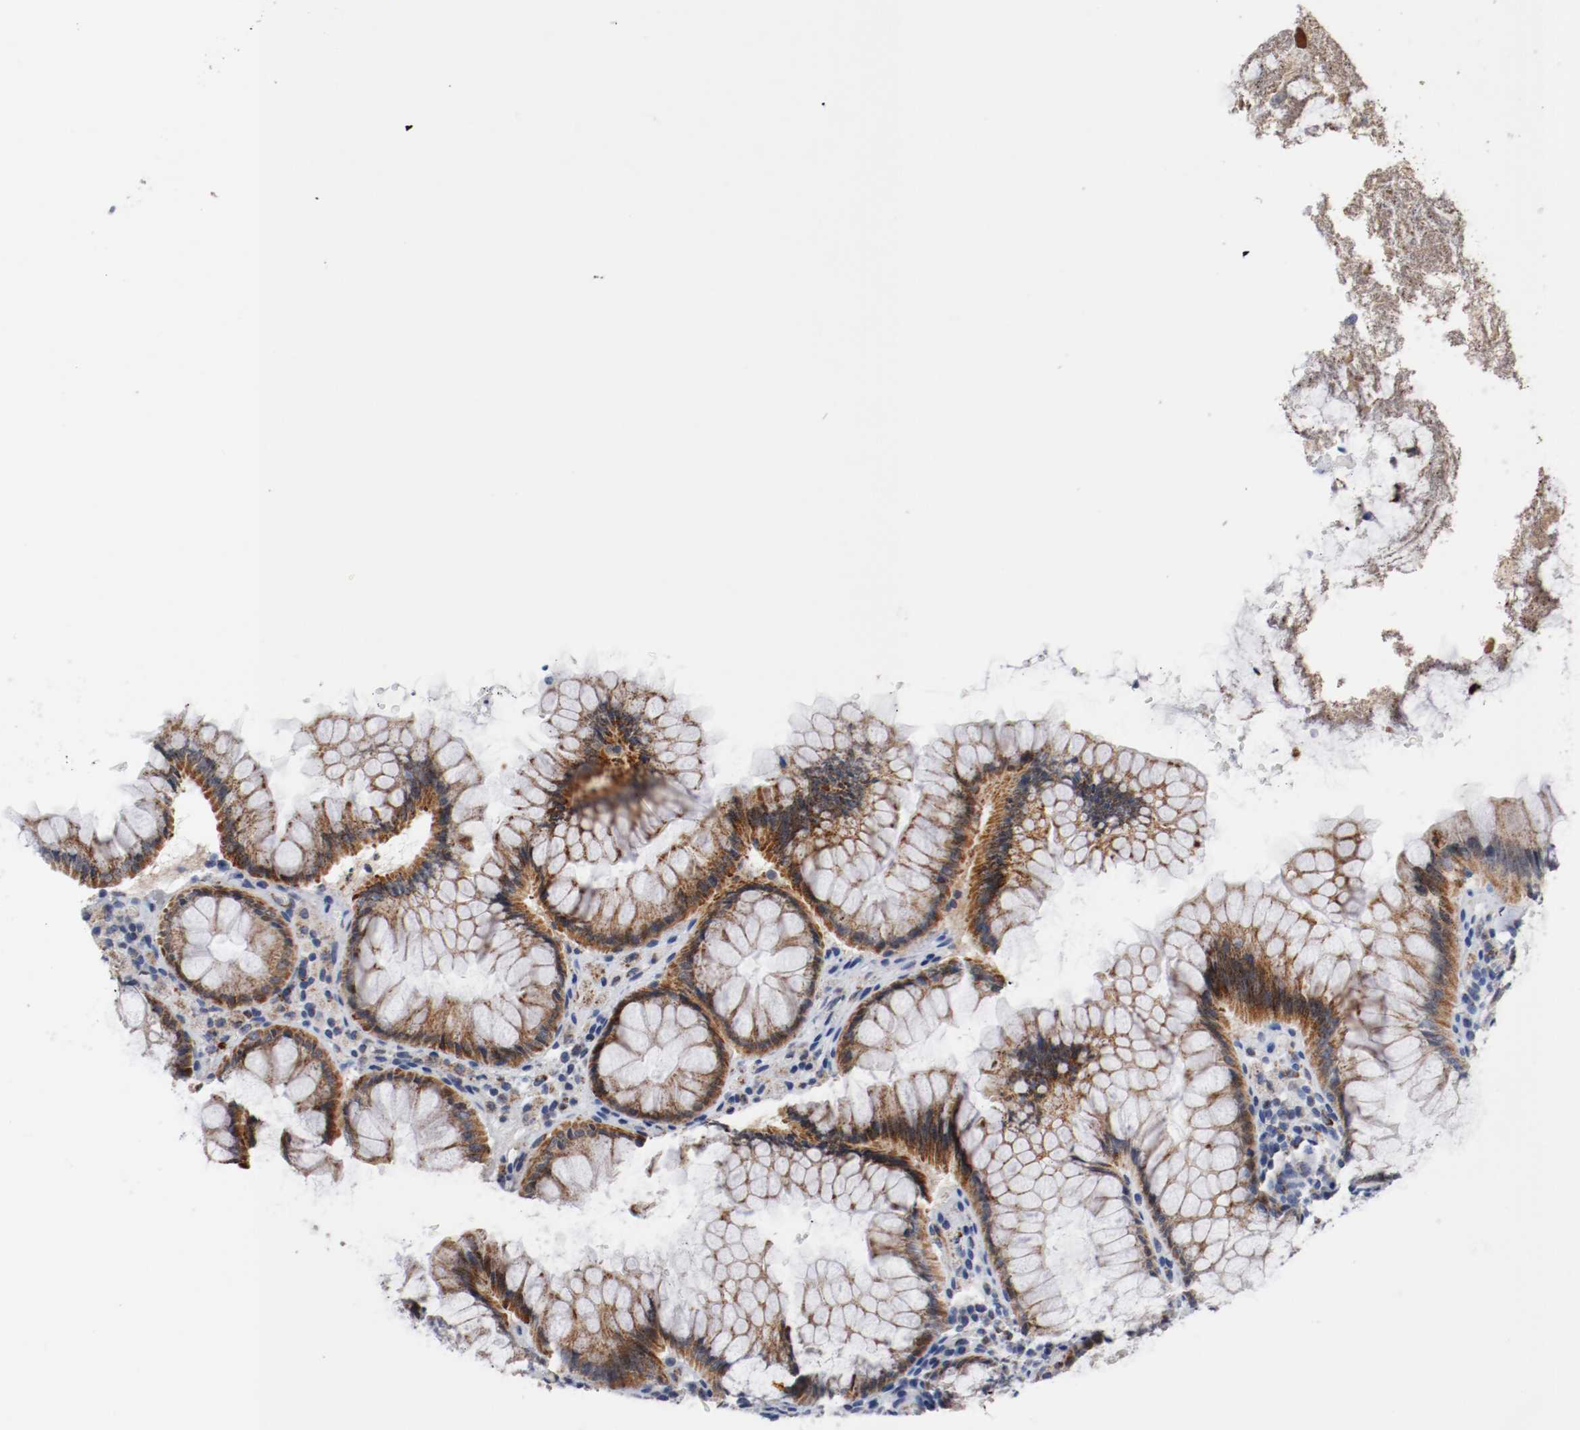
{"staining": {"intensity": "negative", "quantity": "none", "location": "none"}, "tissue": "colon", "cell_type": "Endothelial cells", "image_type": "normal", "snomed": [{"axis": "morphology", "description": "Normal tissue, NOS"}, {"axis": "topography", "description": "Colon"}], "caption": "Immunohistochemistry of benign colon reveals no expression in endothelial cells. (DAB (3,3'-diaminobenzidine) immunohistochemistry with hematoxylin counter stain).", "gene": "TUBD1", "patient": {"sex": "female", "age": 46}}